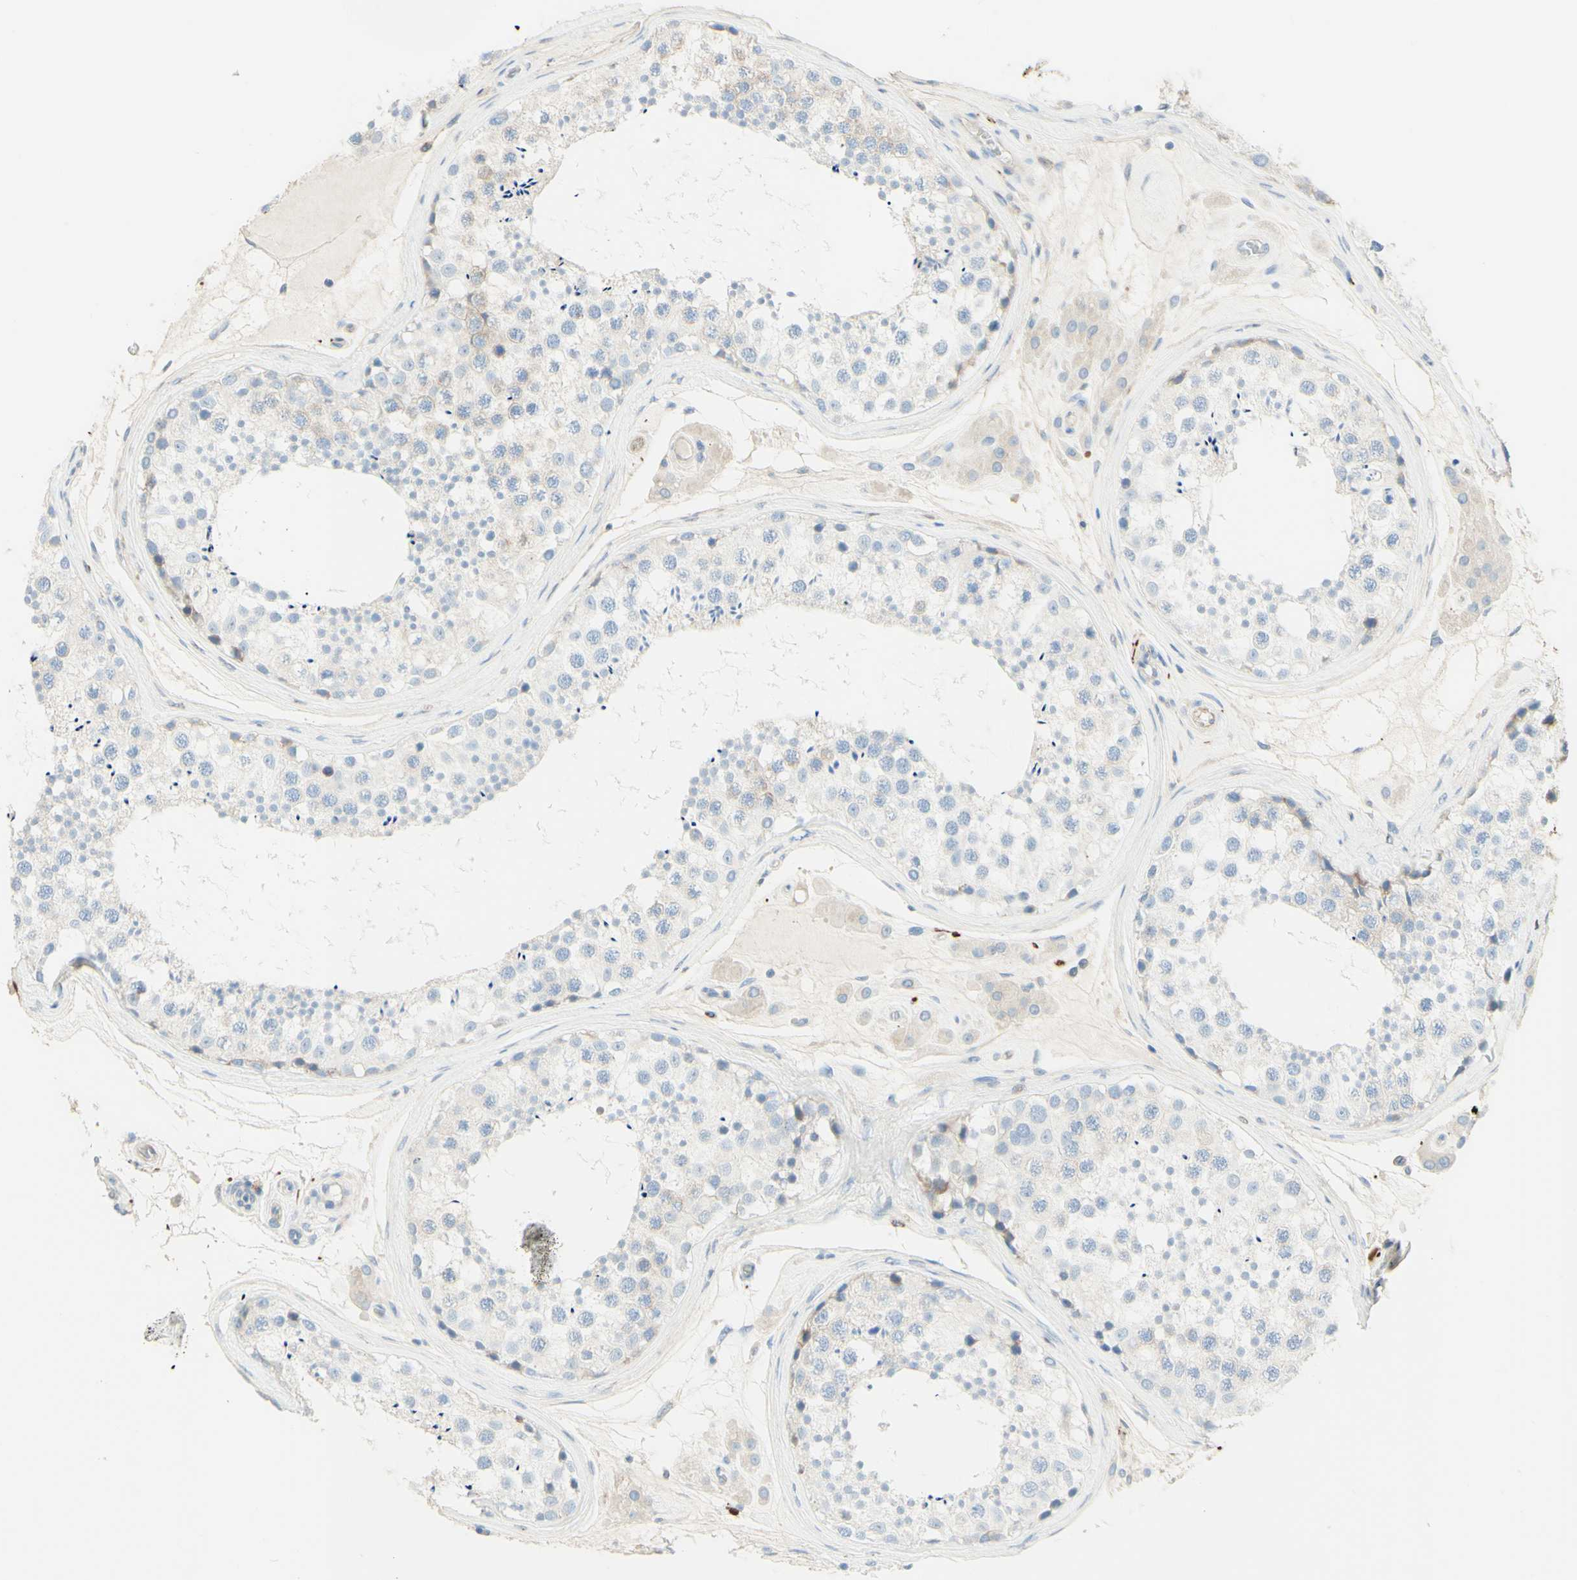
{"staining": {"intensity": "weak", "quantity": "<25%", "location": "cytoplasmic/membranous"}, "tissue": "testis", "cell_type": "Cells in seminiferous ducts", "image_type": "normal", "snomed": [{"axis": "morphology", "description": "Normal tissue, NOS"}, {"axis": "topography", "description": "Testis"}], "caption": "There is no significant staining in cells in seminiferous ducts of testis. (DAB (3,3'-diaminobenzidine) immunohistochemistry (IHC) visualized using brightfield microscopy, high magnification).", "gene": "ALCAM", "patient": {"sex": "male", "age": 46}}